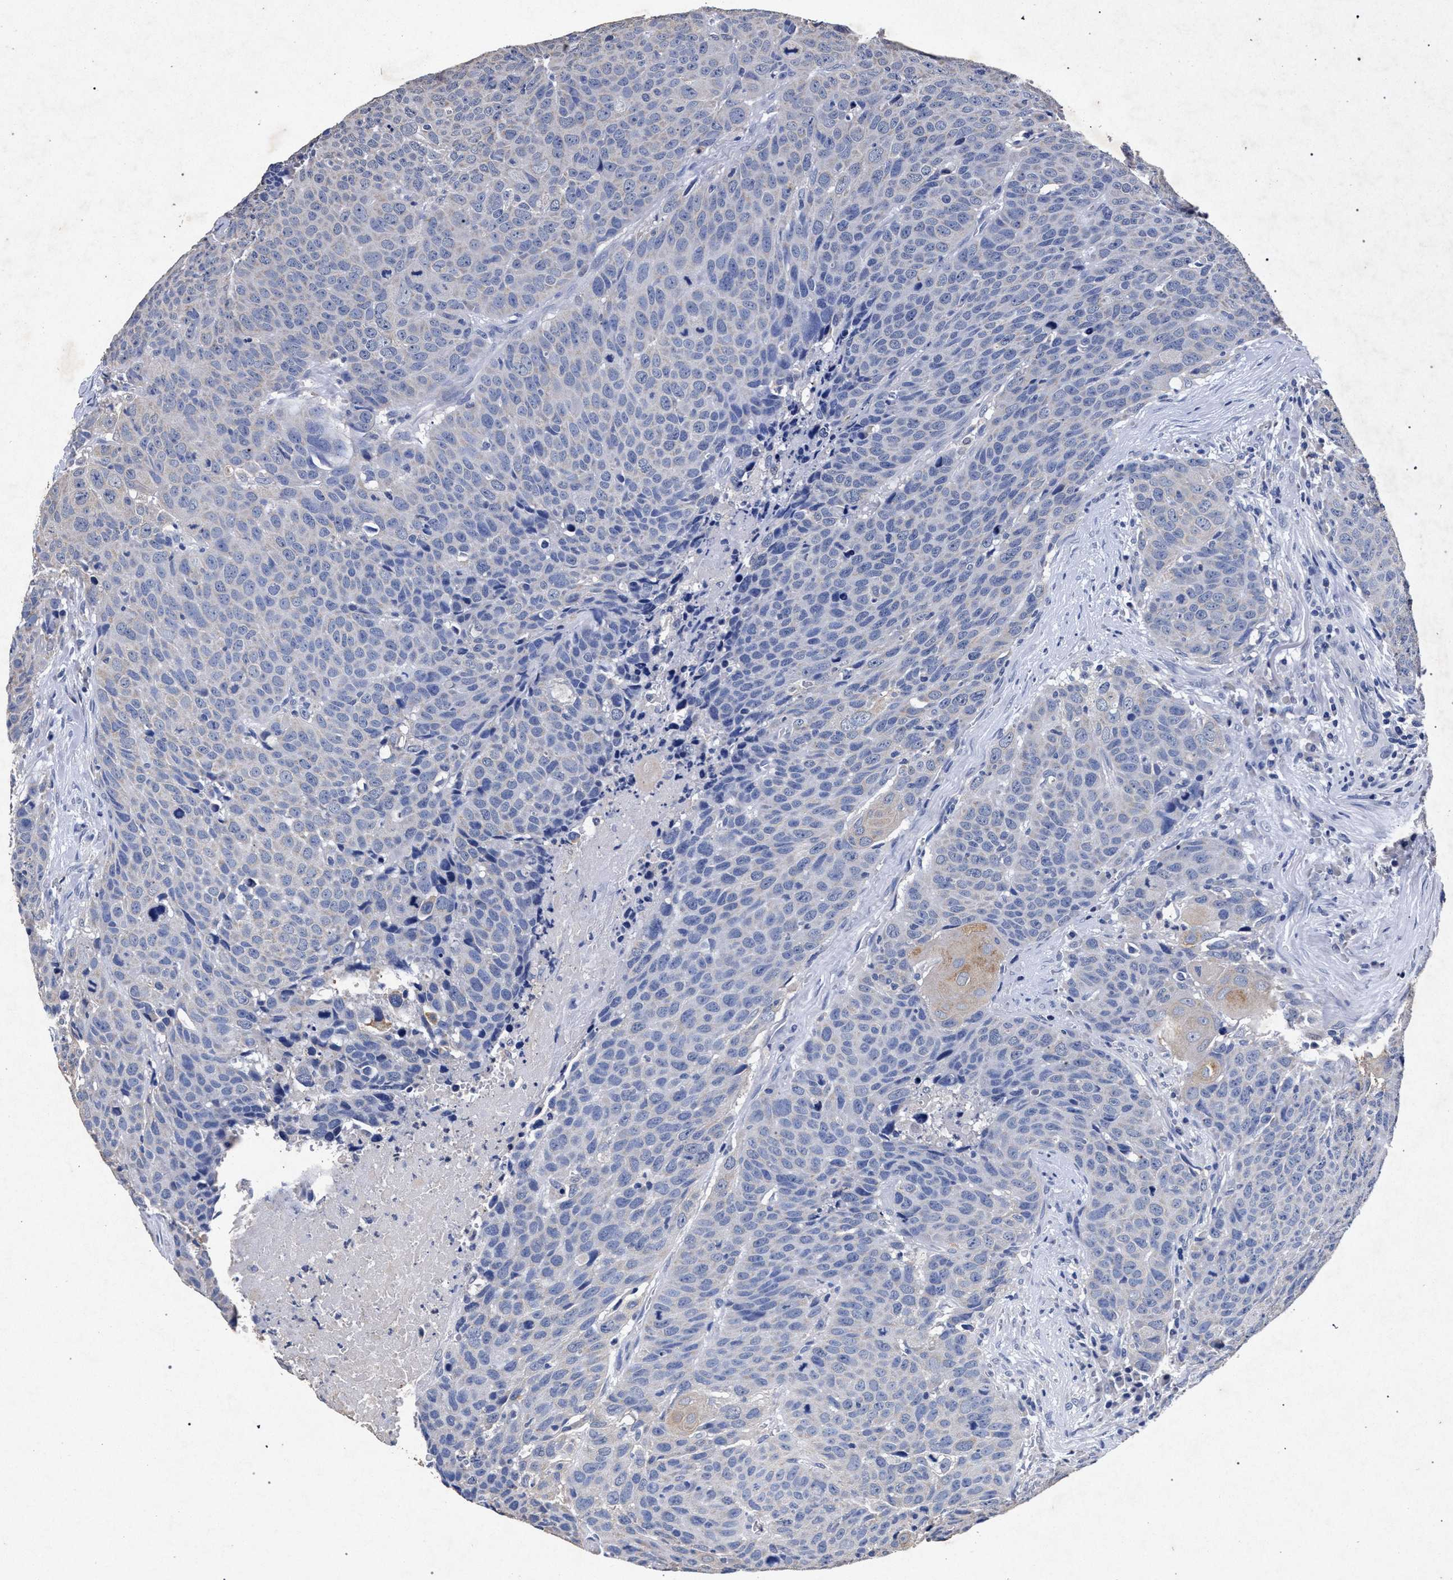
{"staining": {"intensity": "negative", "quantity": "none", "location": "none"}, "tissue": "head and neck cancer", "cell_type": "Tumor cells", "image_type": "cancer", "snomed": [{"axis": "morphology", "description": "Squamous cell carcinoma, NOS"}, {"axis": "topography", "description": "Head-Neck"}], "caption": "An immunohistochemistry (IHC) histopathology image of head and neck cancer (squamous cell carcinoma) is shown. There is no staining in tumor cells of head and neck cancer (squamous cell carcinoma).", "gene": "ATP1A2", "patient": {"sex": "male", "age": 66}}